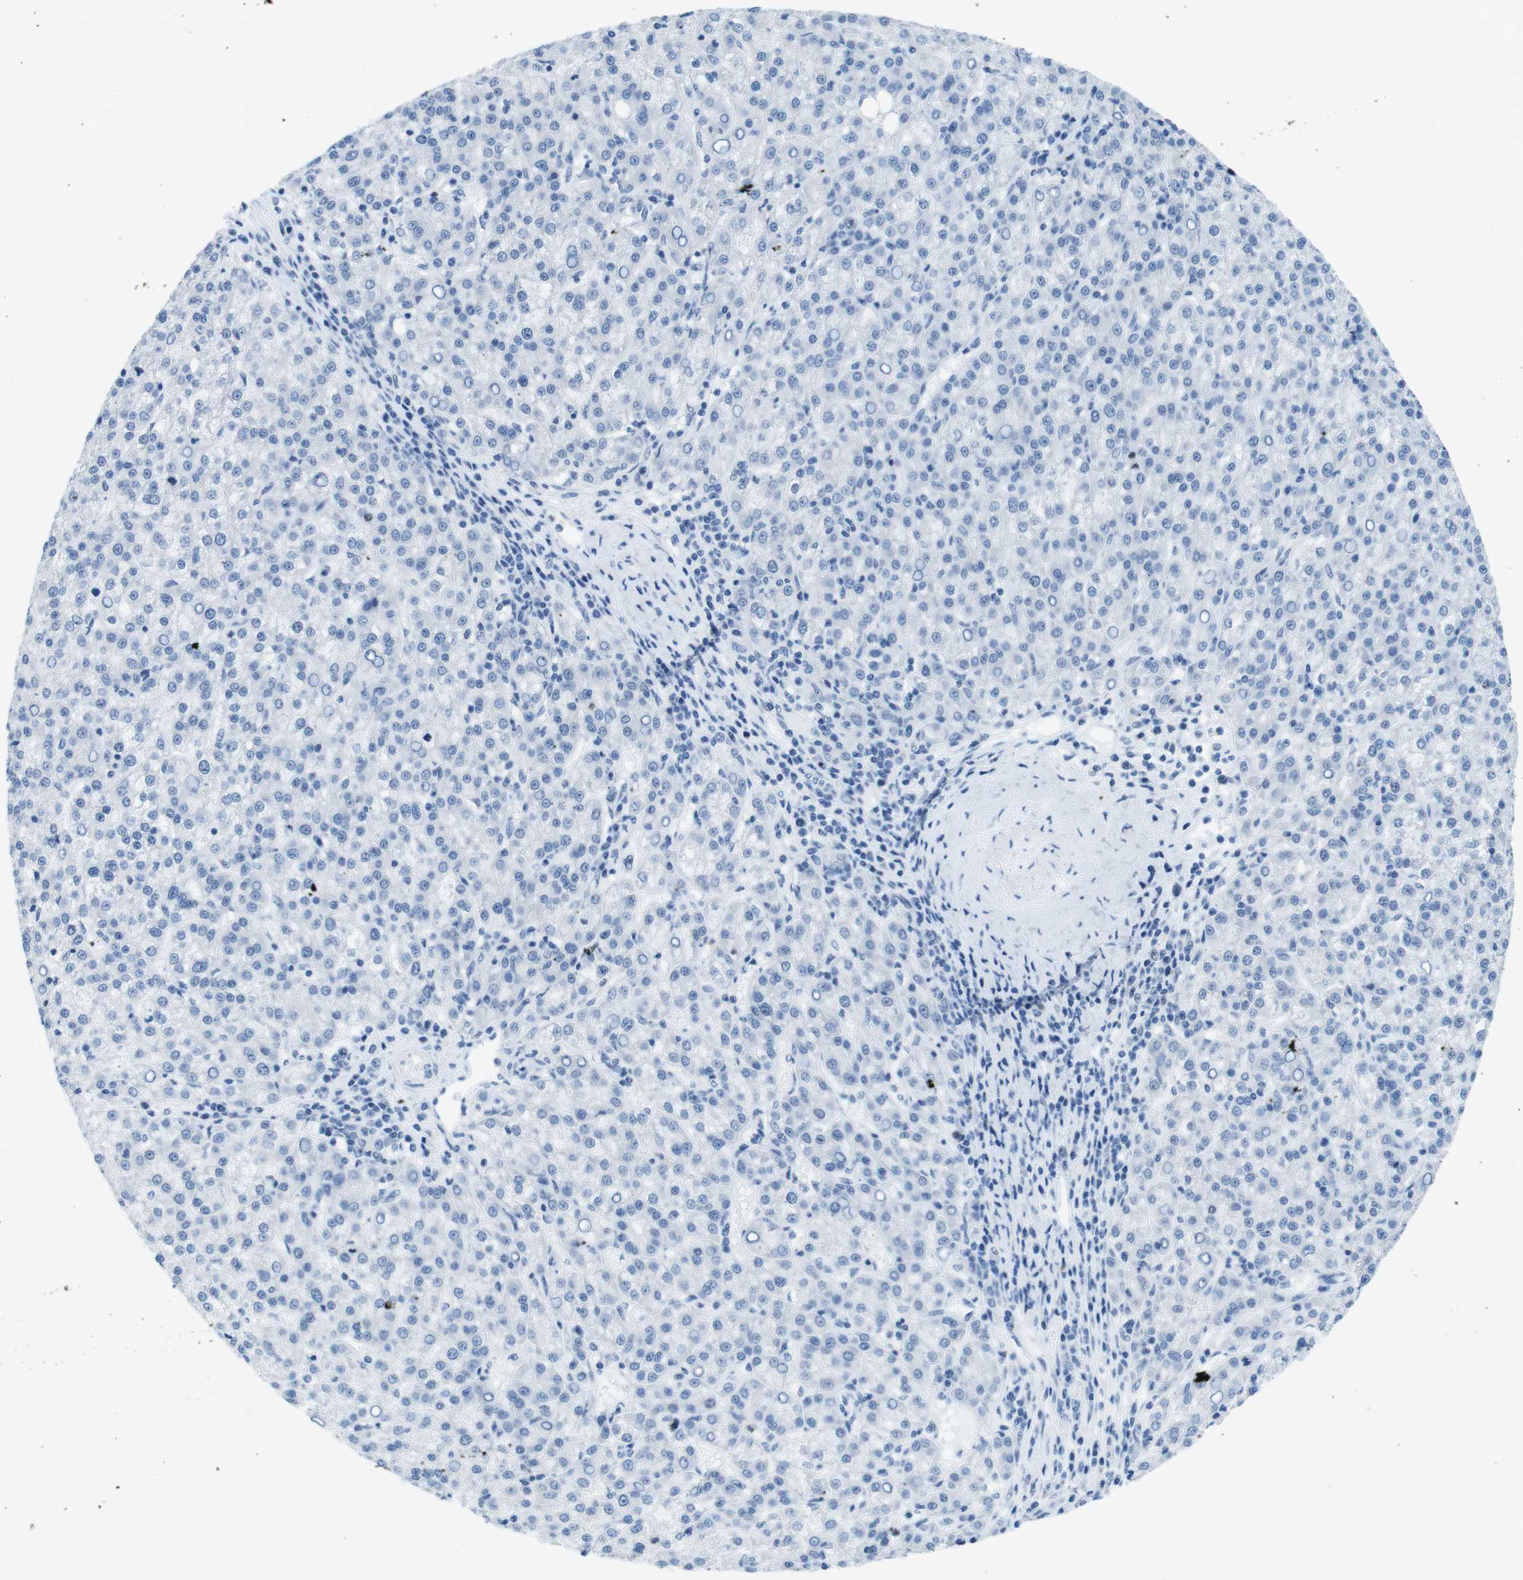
{"staining": {"intensity": "negative", "quantity": "none", "location": "none"}, "tissue": "liver cancer", "cell_type": "Tumor cells", "image_type": "cancer", "snomed": [{"axis": "morphology", "description": "Carcinoma, Hepatocellular, NOS"}, {"axis": "topography", "description": "Liver"}], "caption": "This is an IHC image of liver cancer. There is no staining in tumor cells.", "gene": "CTAG1B", "patient": {"sex": "female", "age": 58}}